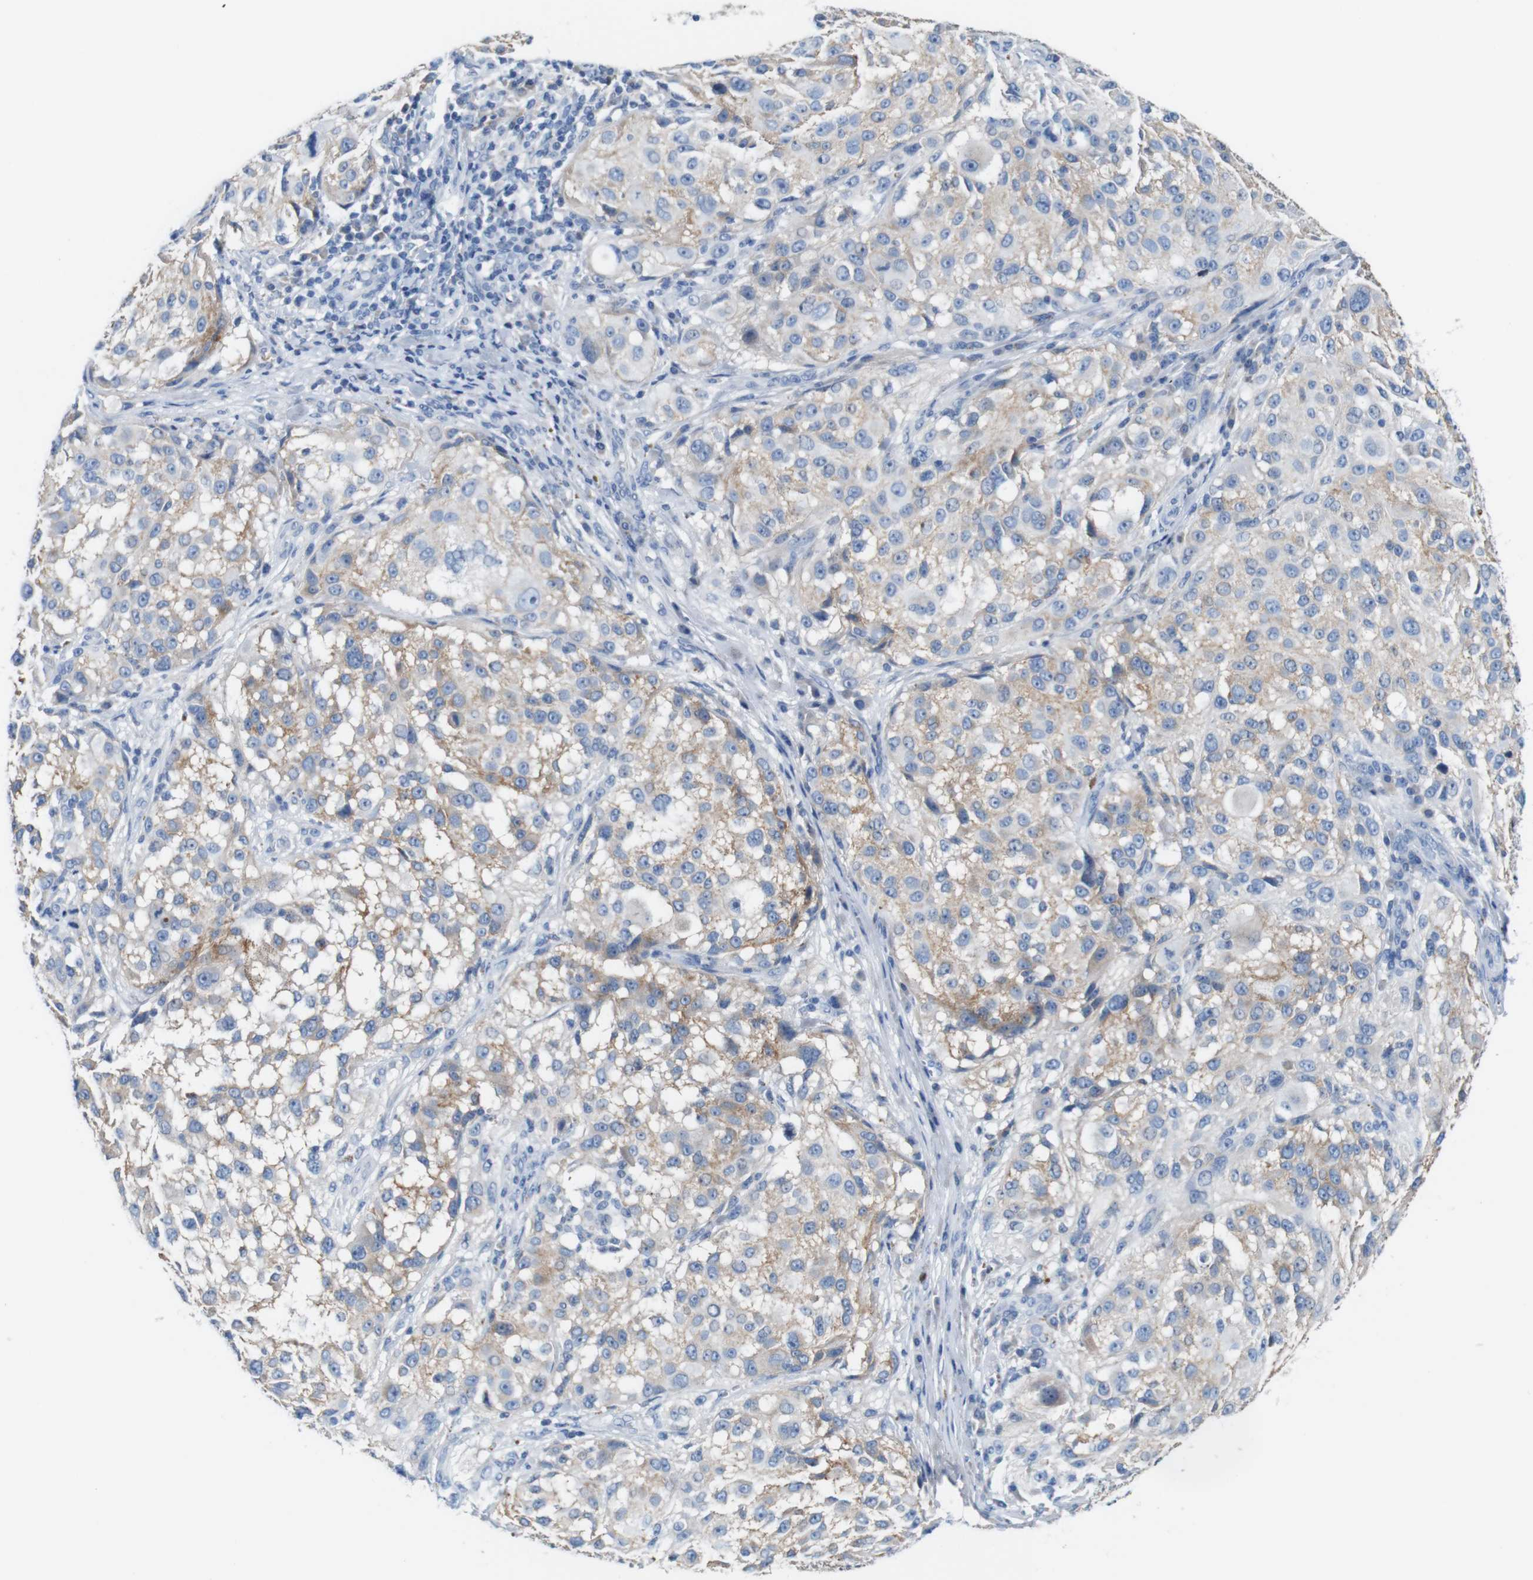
{"staining": {"intensity": "weak", "quantity": "25%-75%", "location": "cytoplasmic/membranous"}, "tissue": "melanoma", "cell_type": "Tumor cells", "image_type": "cancer", "snomed": [{"axis": "morphology", "description": "Necrosis, NOS"}, {"axis": "morphology", "description": "Malignant melanoma, NOS"}, {"axis": "topography", "description": "Skin"}], "caption": "Melanoma stained with immunohistochemistry reveals weak cytoplasmic/membranous expression in about 25%-75% of tumor cells. (IHC, brightfield microscopy, high magnification).", "gene": "IGSF8", "patient": {"sex": "female", "age": 87}}